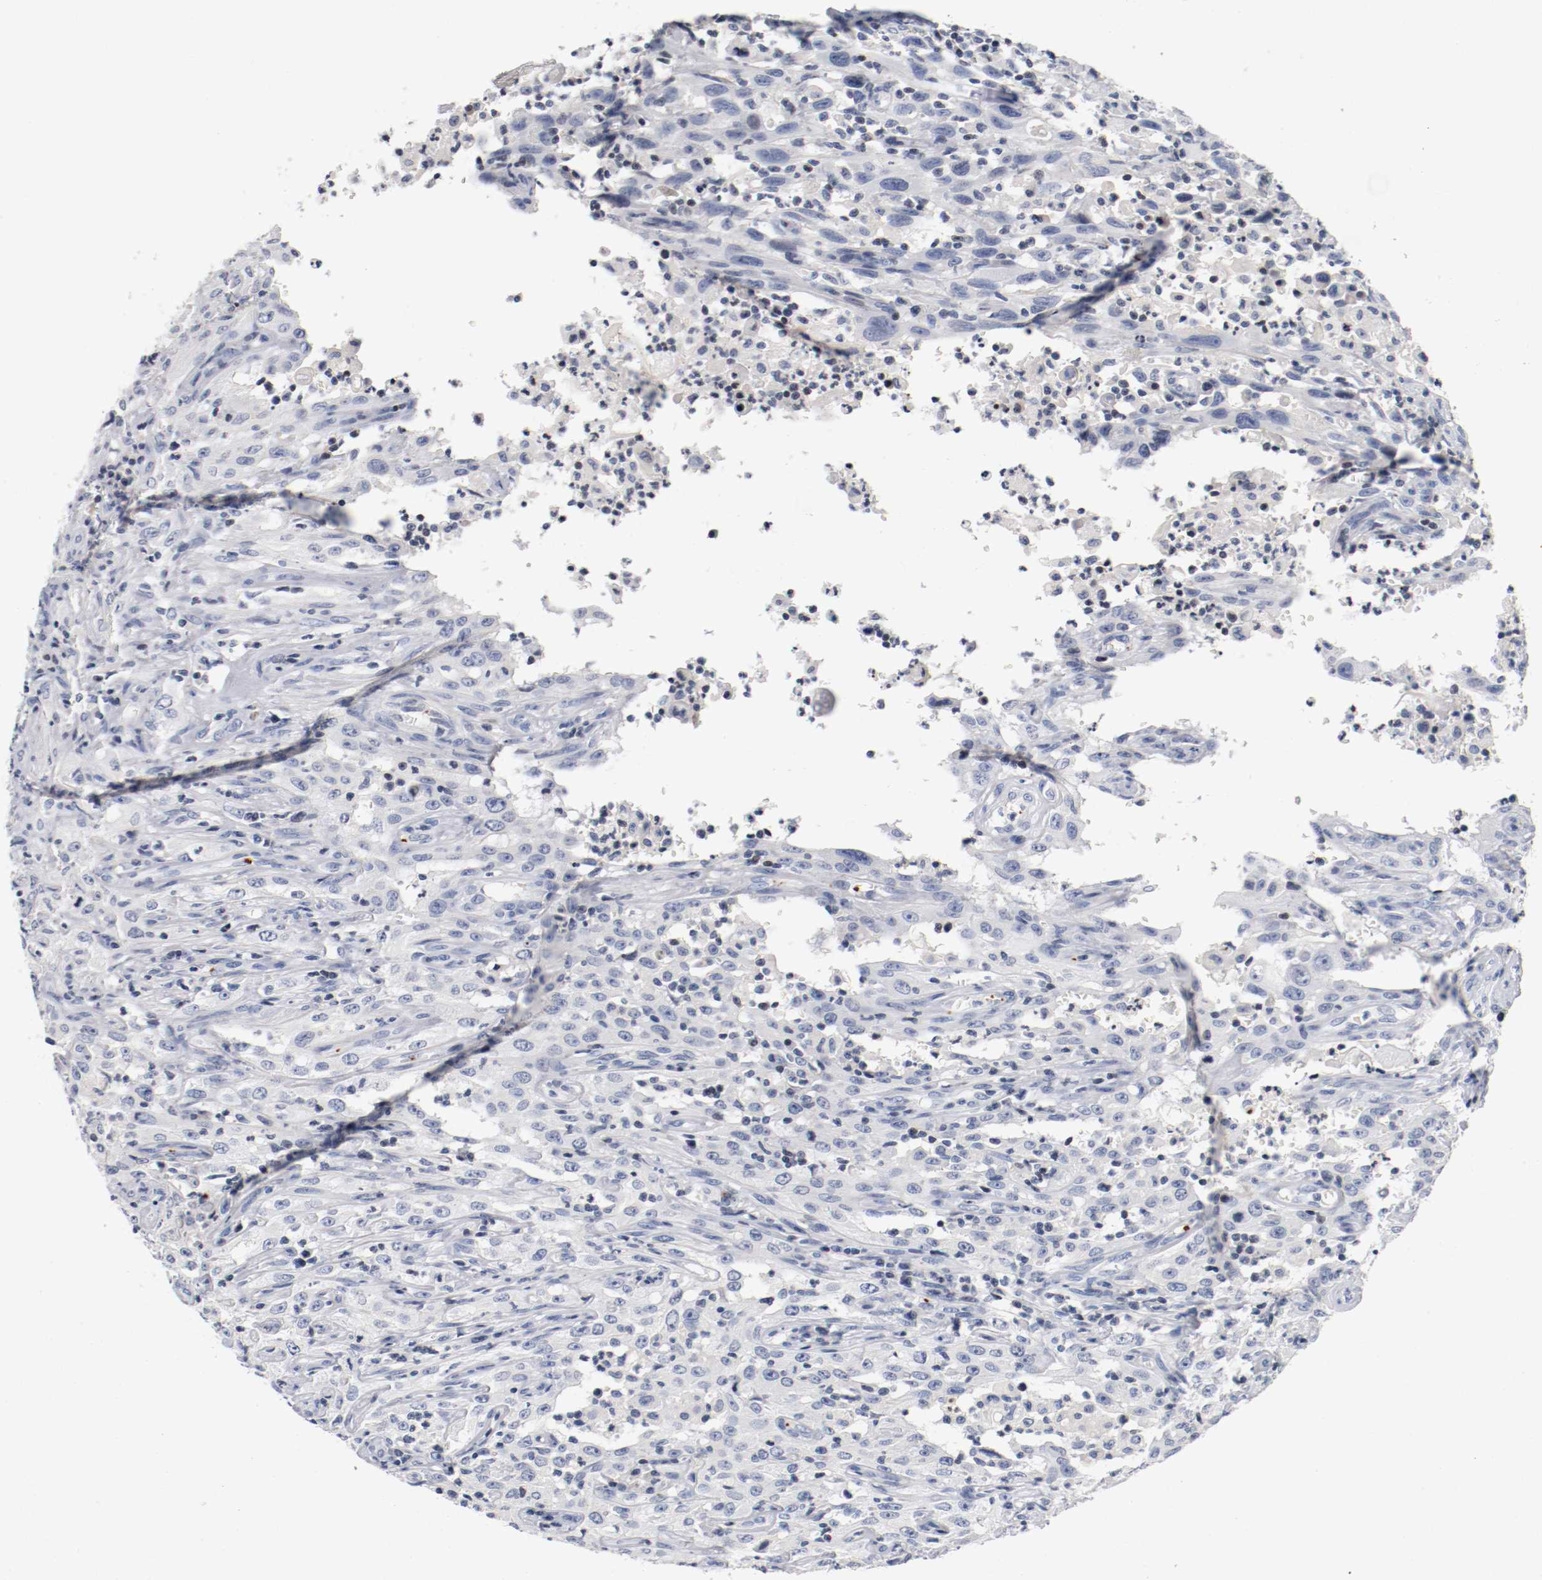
{"staining": {"intensity": "negative", "quantity": "none", "location": "none"}, "tissue": "head and neck cancer", "cell_type": "Tumor cells", "image_type": "cancer", "snomed": [{"axis": "morphology", "description": "Squamous cell carcinoma, NOS"}, {"axis": "topography", "description": "Oral tissue"}, {"axis": "topography", "description": "Head-Neck"}], "caption": "IHC photomicrograph of squamous cell carcinoma (head and neck) stained for a protein (brown), which shows no positivity in tumor cells.", "gene": "PIM1", "patient": {"sex": "female", "age": 76}}